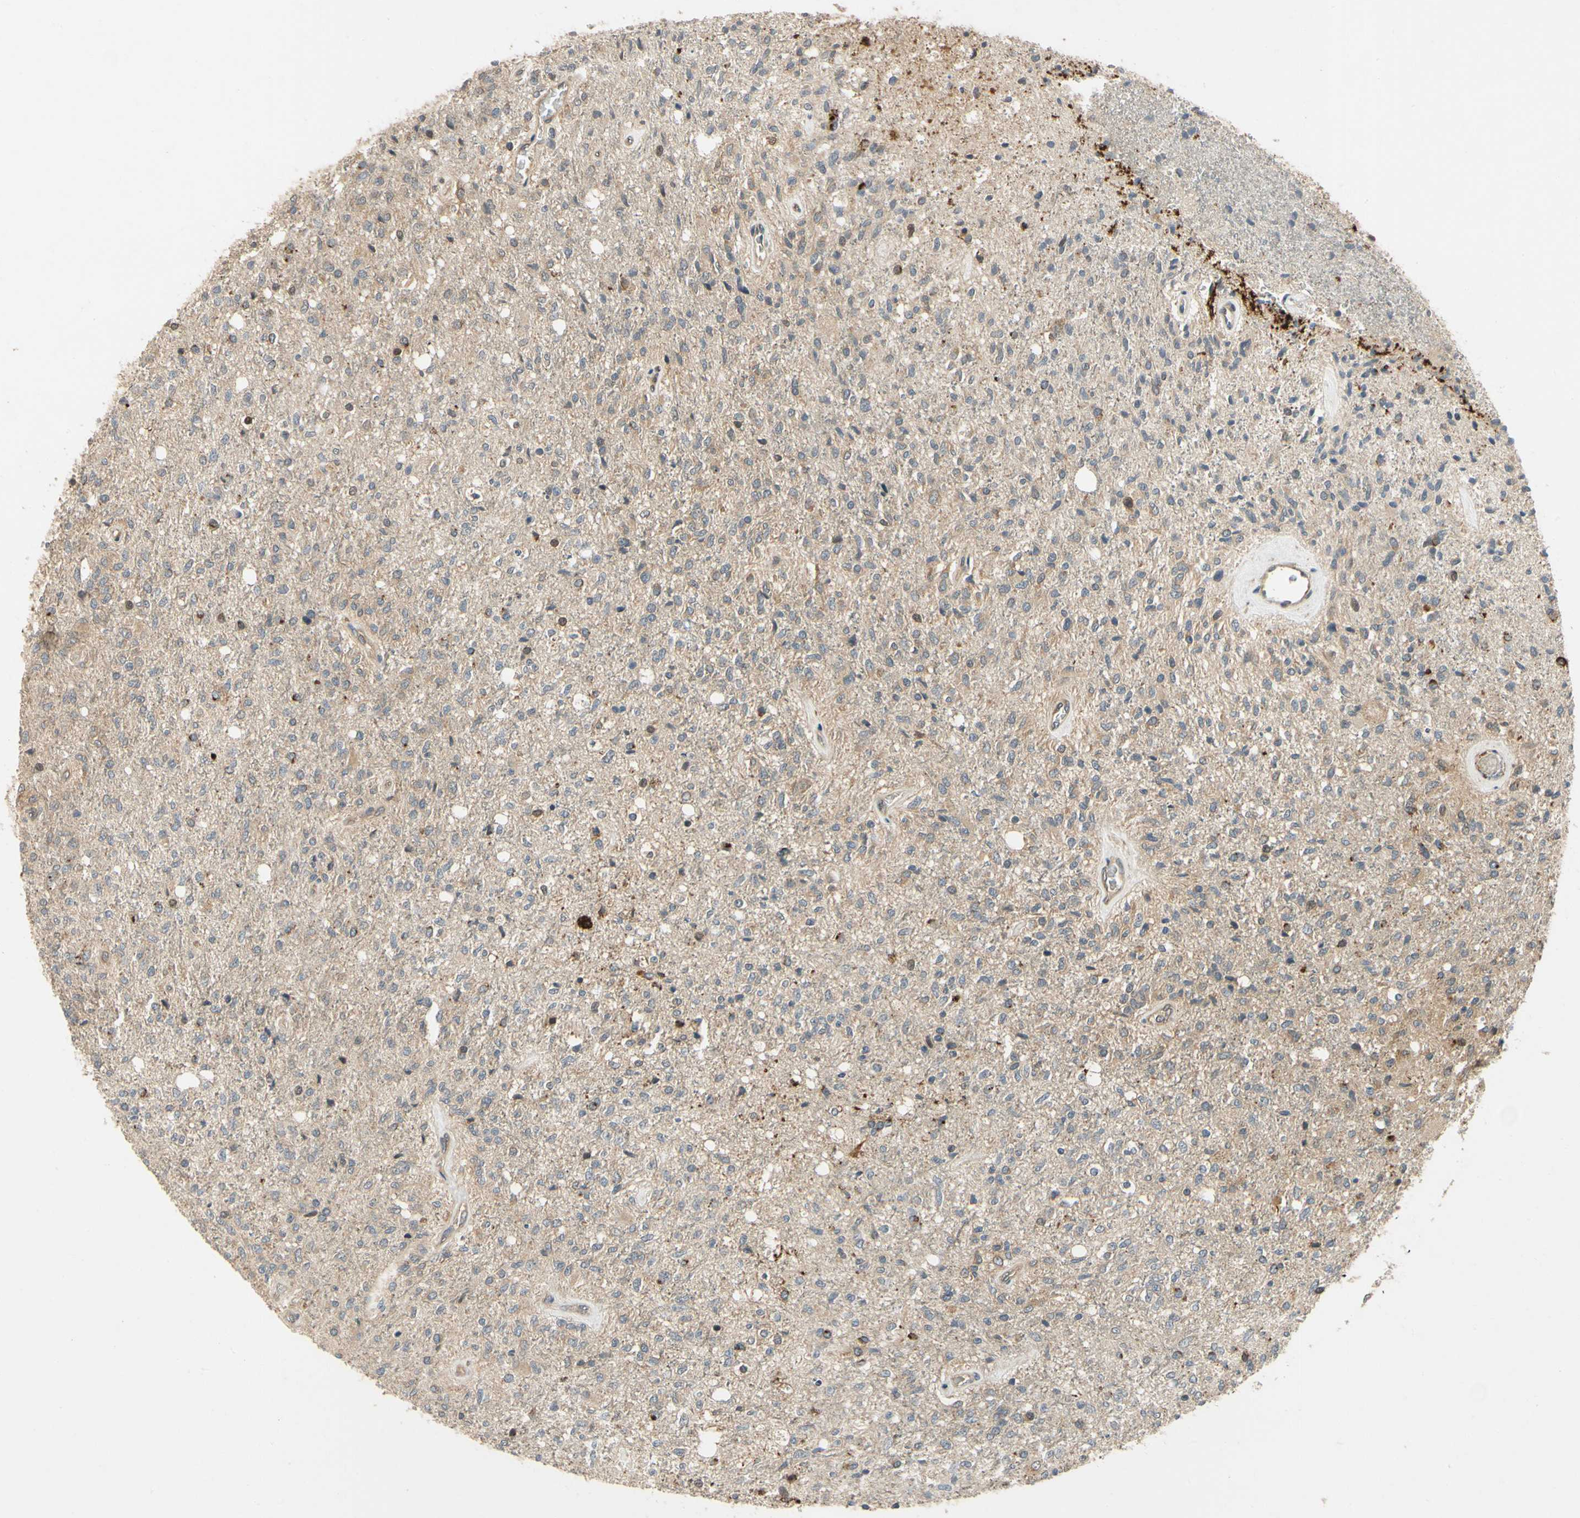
{"staining": {"intensity": "weak", "quantity": ">75%", "location": "cytoplasmic/membranous"}, "tissue": "glioma", "cell_type": "Tumor cells", "image_type": "cancer", "snomed": [{"axis": "morphology", "description": "Normal tissue, NOS"}, {"axis": "morphology", "description": "Glioma, malignant, High grade"}, {"axis": "topography", "description": "Cerebral cortex"}], "caption": "IHC of human glioma exhibits low levels of weak cytoplasmic/membranous expression in approximately >75% of tumor cells.", "gene": "TDRP", "patient": {"sex": "male", "age": 77}}